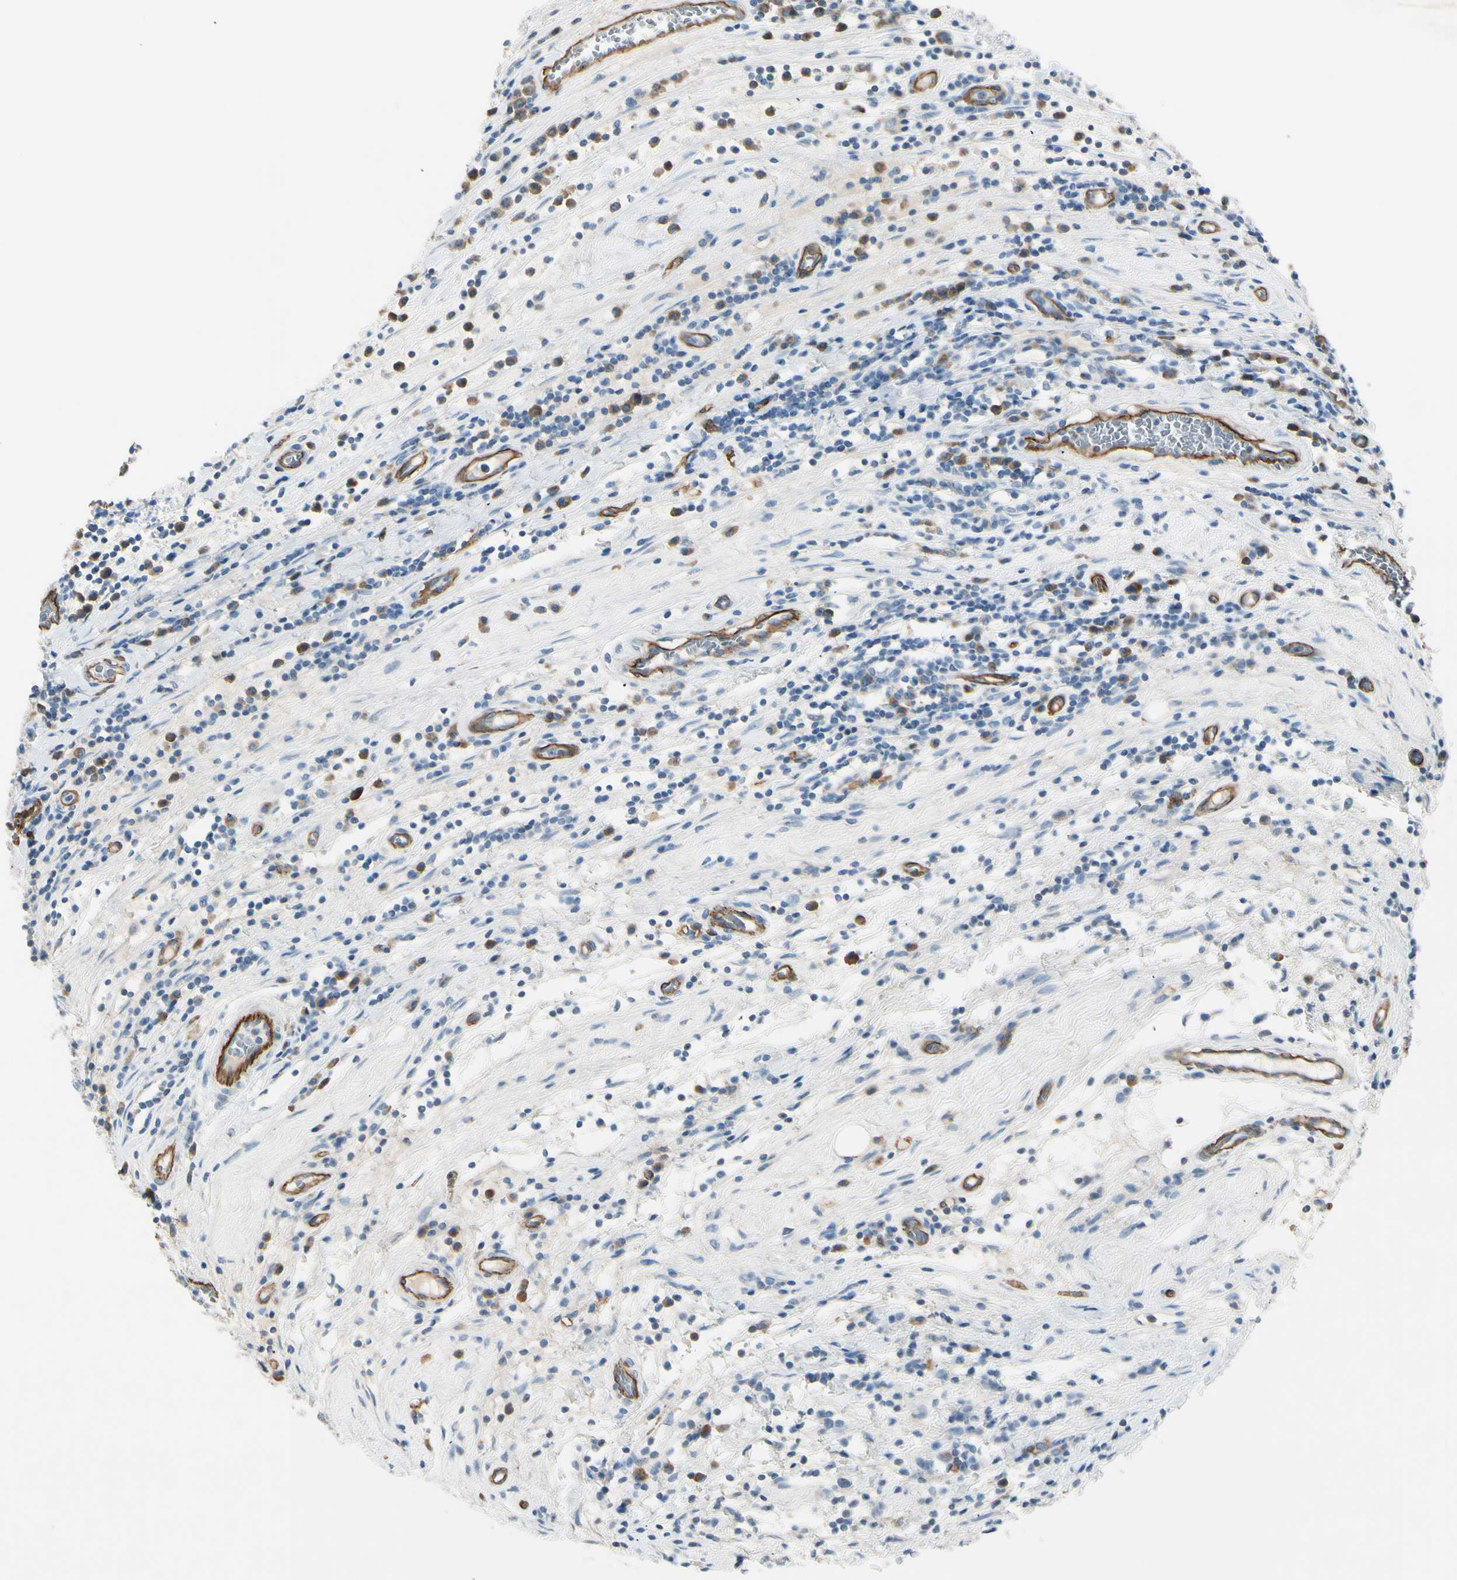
{"staining": {"intensity": "weak", "quantity": ">75%", "location": "cytoplasmic/membranous"}, "tissue": "testis cancer", "cell_type": "Tumor cells", "image_type": "cancer", "snomed": [{"axis": "morphology", "description": "Seminoma, NOS"}, {"axis": "topography", "description": "Testis"}], "caption": "This histopathology image displays IHC staining of testis seminoma, with low weak cytoplasmic/membranous staining in approximately >75% of tumor cells.", "gene": "CD93", "patient": {"sex": "male", "age": 43}}